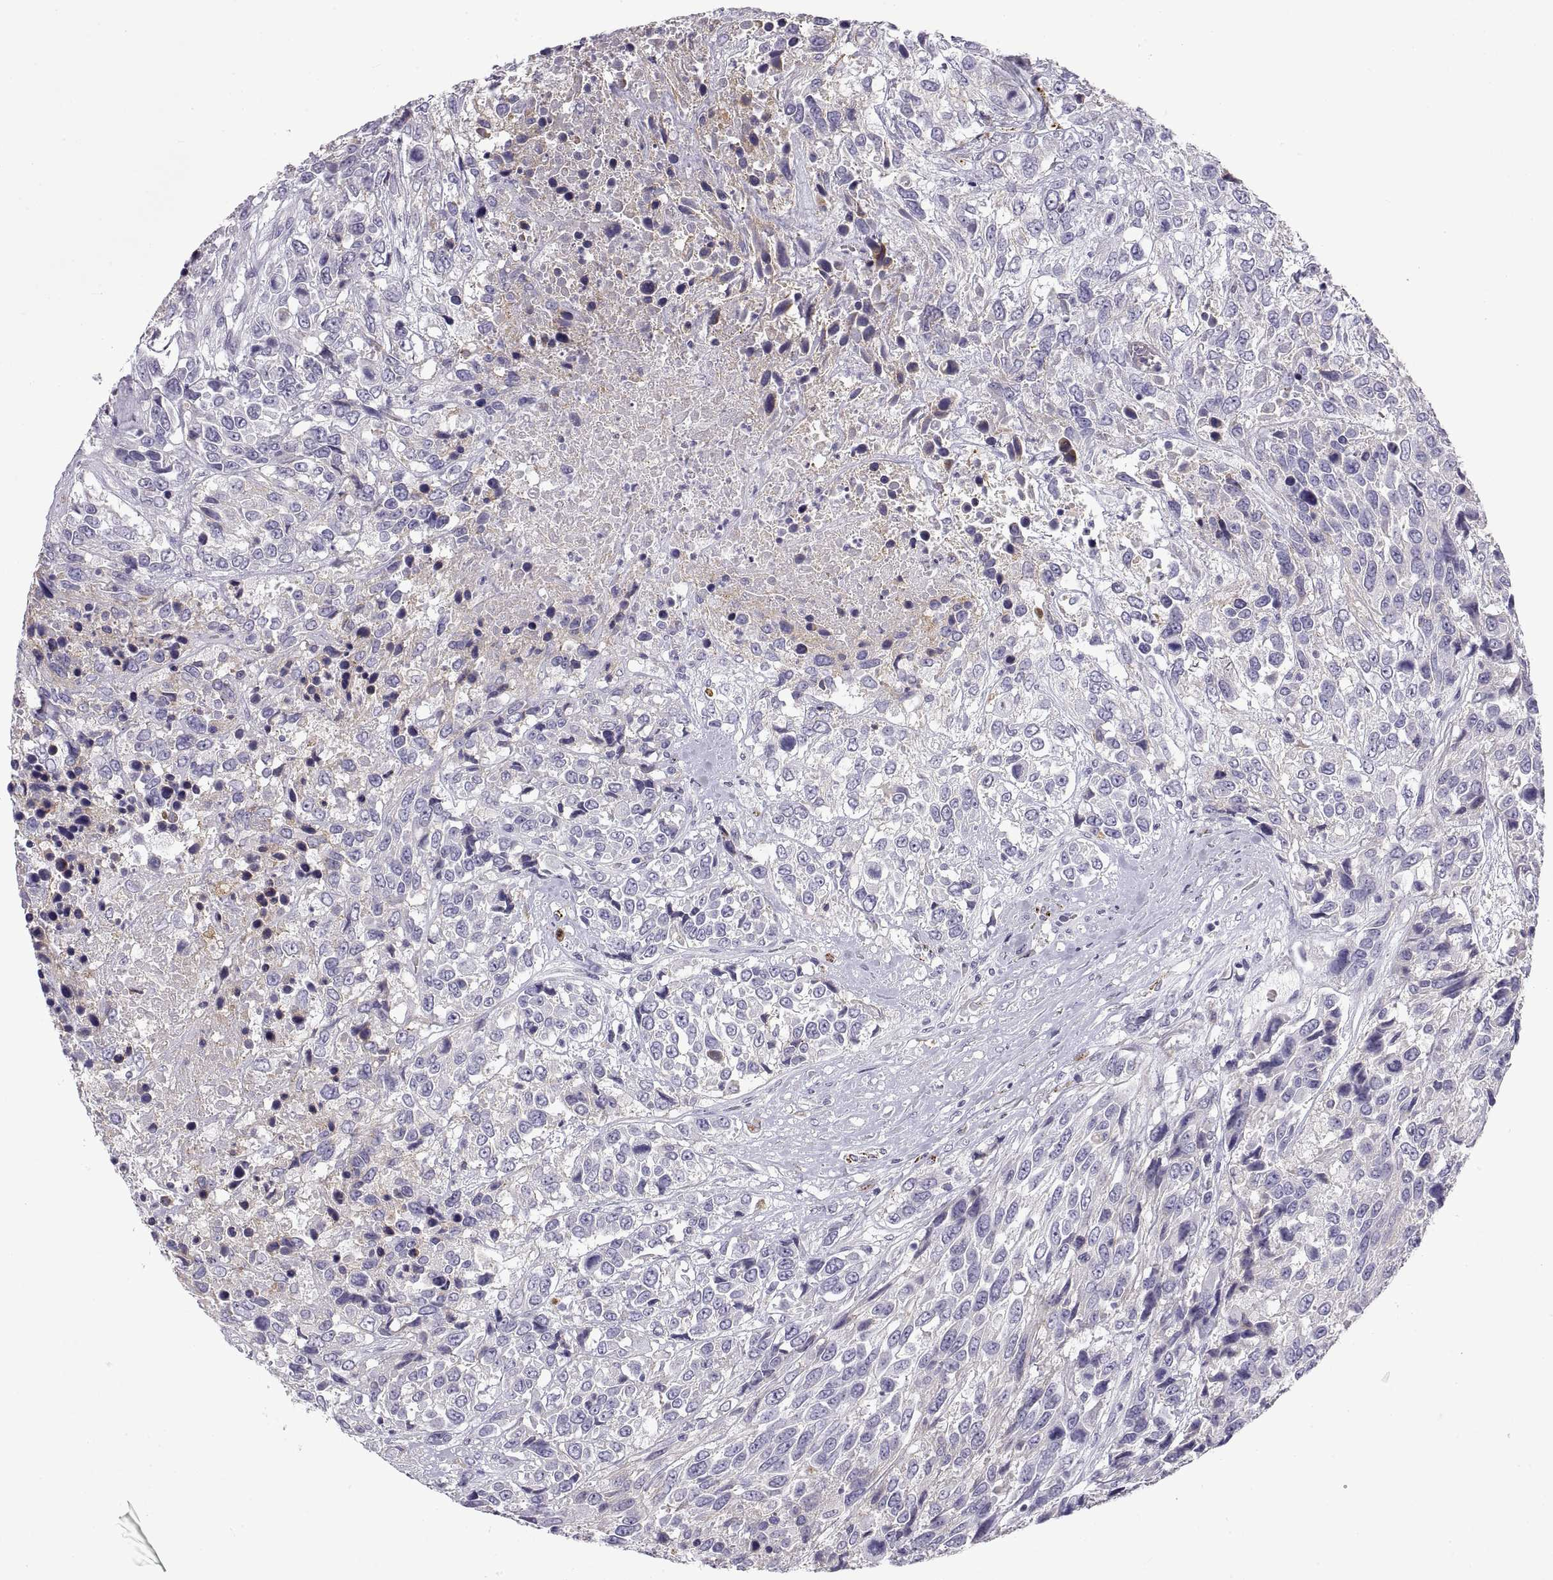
{"staining": {"intensity": "negative", "quantity": "none", "location": "none"}, "tissue": "urothelial cancer", "cell_type": "Tumor cells", "image_type": "cancer", "snomed": [{"axis": "morphology", "description": "Urothelial carcinoma, High grade"}, {"axis": "topography", "description": "Urinary bladder"}], "caption": "Micrograph shows no significant protein positivity in tumor cells of urothelial cancer.", "gene": "CRYBB3", "patient": {"sex": "female", "age": 70}}